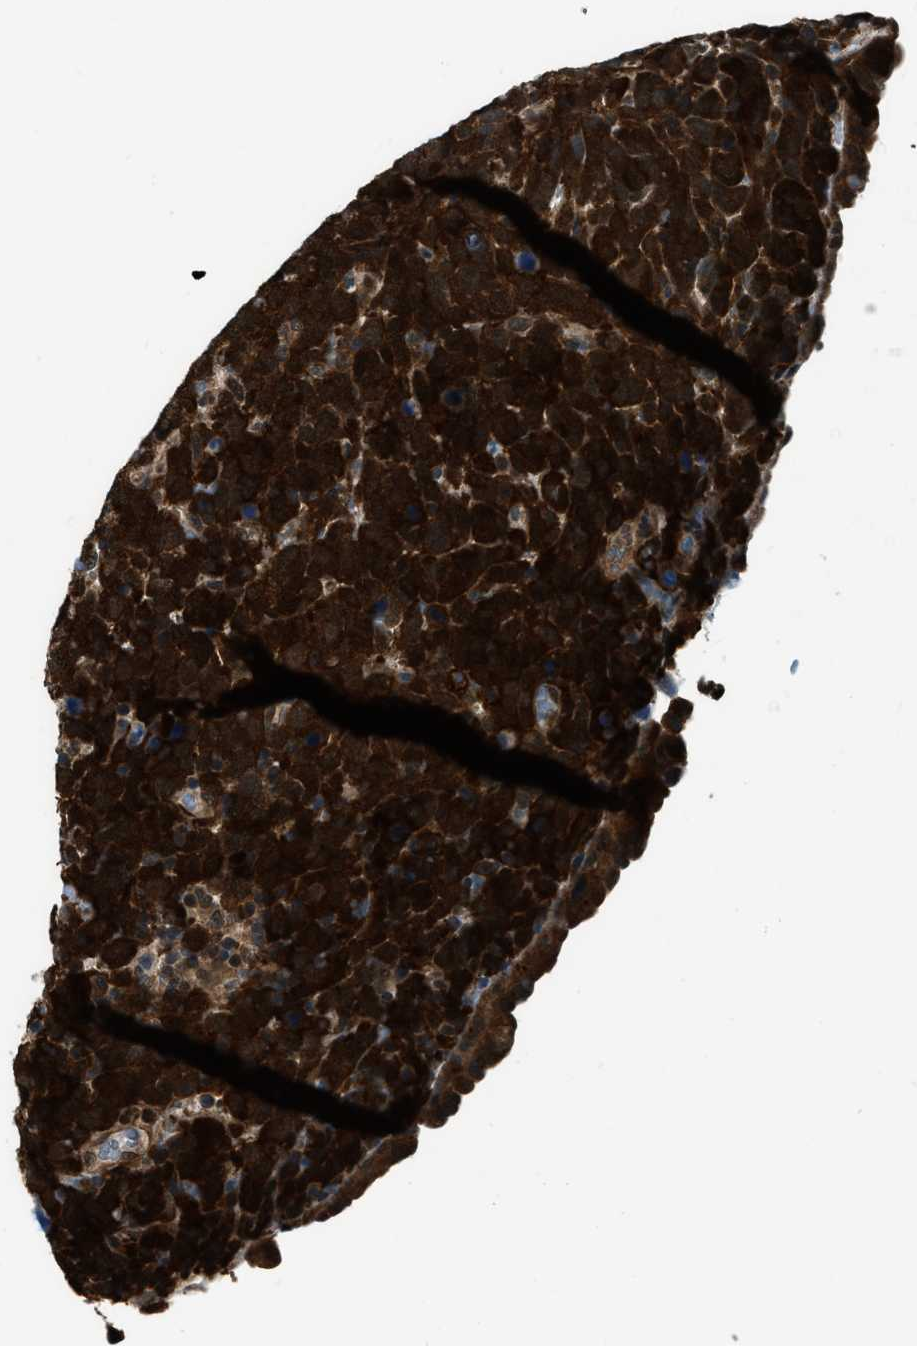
{"staining": {"intensity": "strong", "quantity": ">75%", "location": "cytoplasmic/membranous,nuclear"}, "tissue": "urothelial cancer", "cell_type": "Tumor cells", "image_type": "cancer", "snomed": [{"axis": "morphology", "description": "Urothelial carcinoma, High grade"}, {"axis": "topography", "description": "Urinary bladder"}], "caption": "This micrograph displays immunohistochemistry staining of human urothelial cancer, with high strong cytoplasmic/membranous and nuclear positivity in about >75% of tumor cells.", "gene": "NUDCD3", "patient": {"sex": "female", "age": 82}}